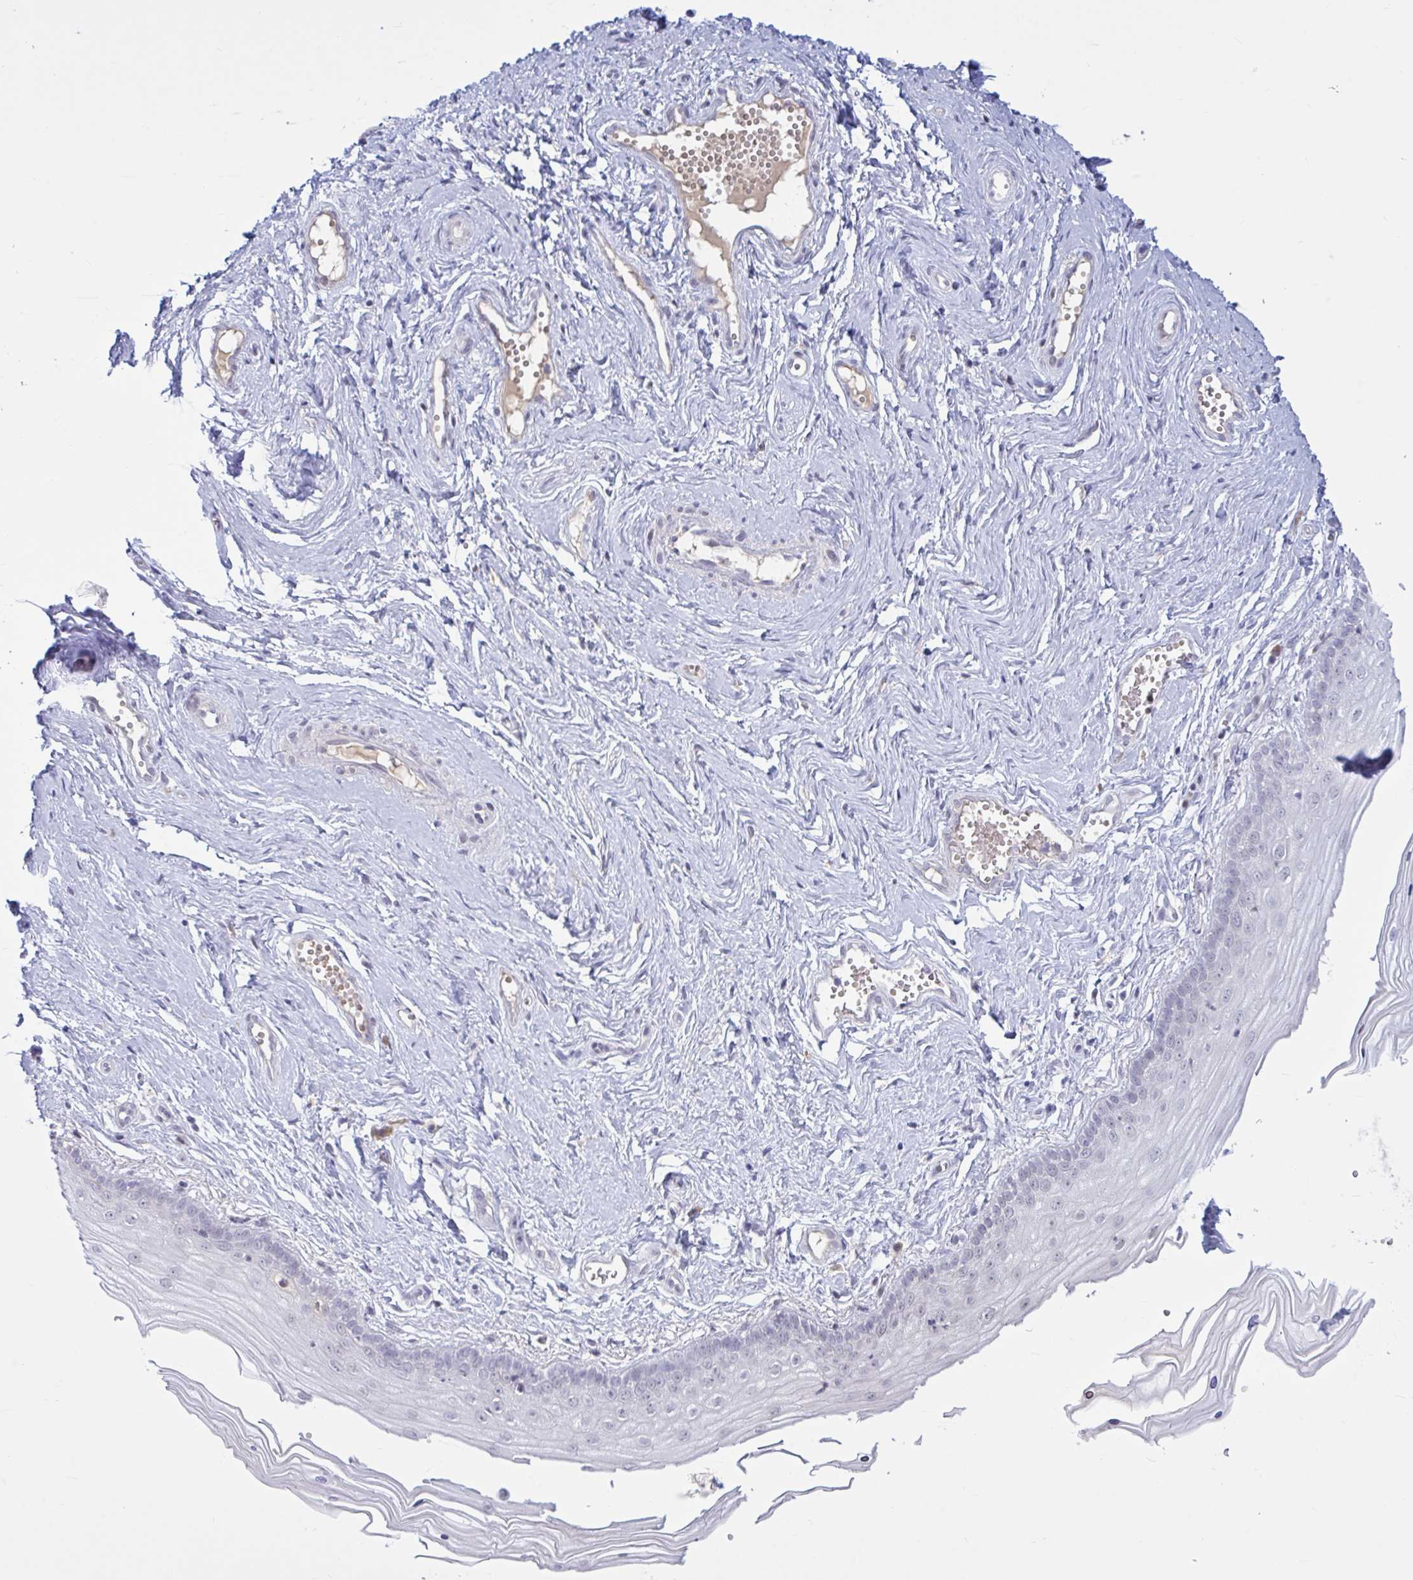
{"staining": {"intensity": "negative", "quantity": "none", "location": "none"}, "tissue": "vagina", "cell_type": "Squamous epithelial cells", "image_type": "normal", "snomed": [{"axis": "morphology", "description": "Normal tissue, NOS"}, {"axis": "topography", "description": "Vagina"}], "caption": "A high-resolution histopathology image shows immunohistochemistry staining of benign vagina, which displays no significant positivity in squamous epithelial cells.", "gene": "CNGB3", "patient": {"sex": "female", "age": 38}}